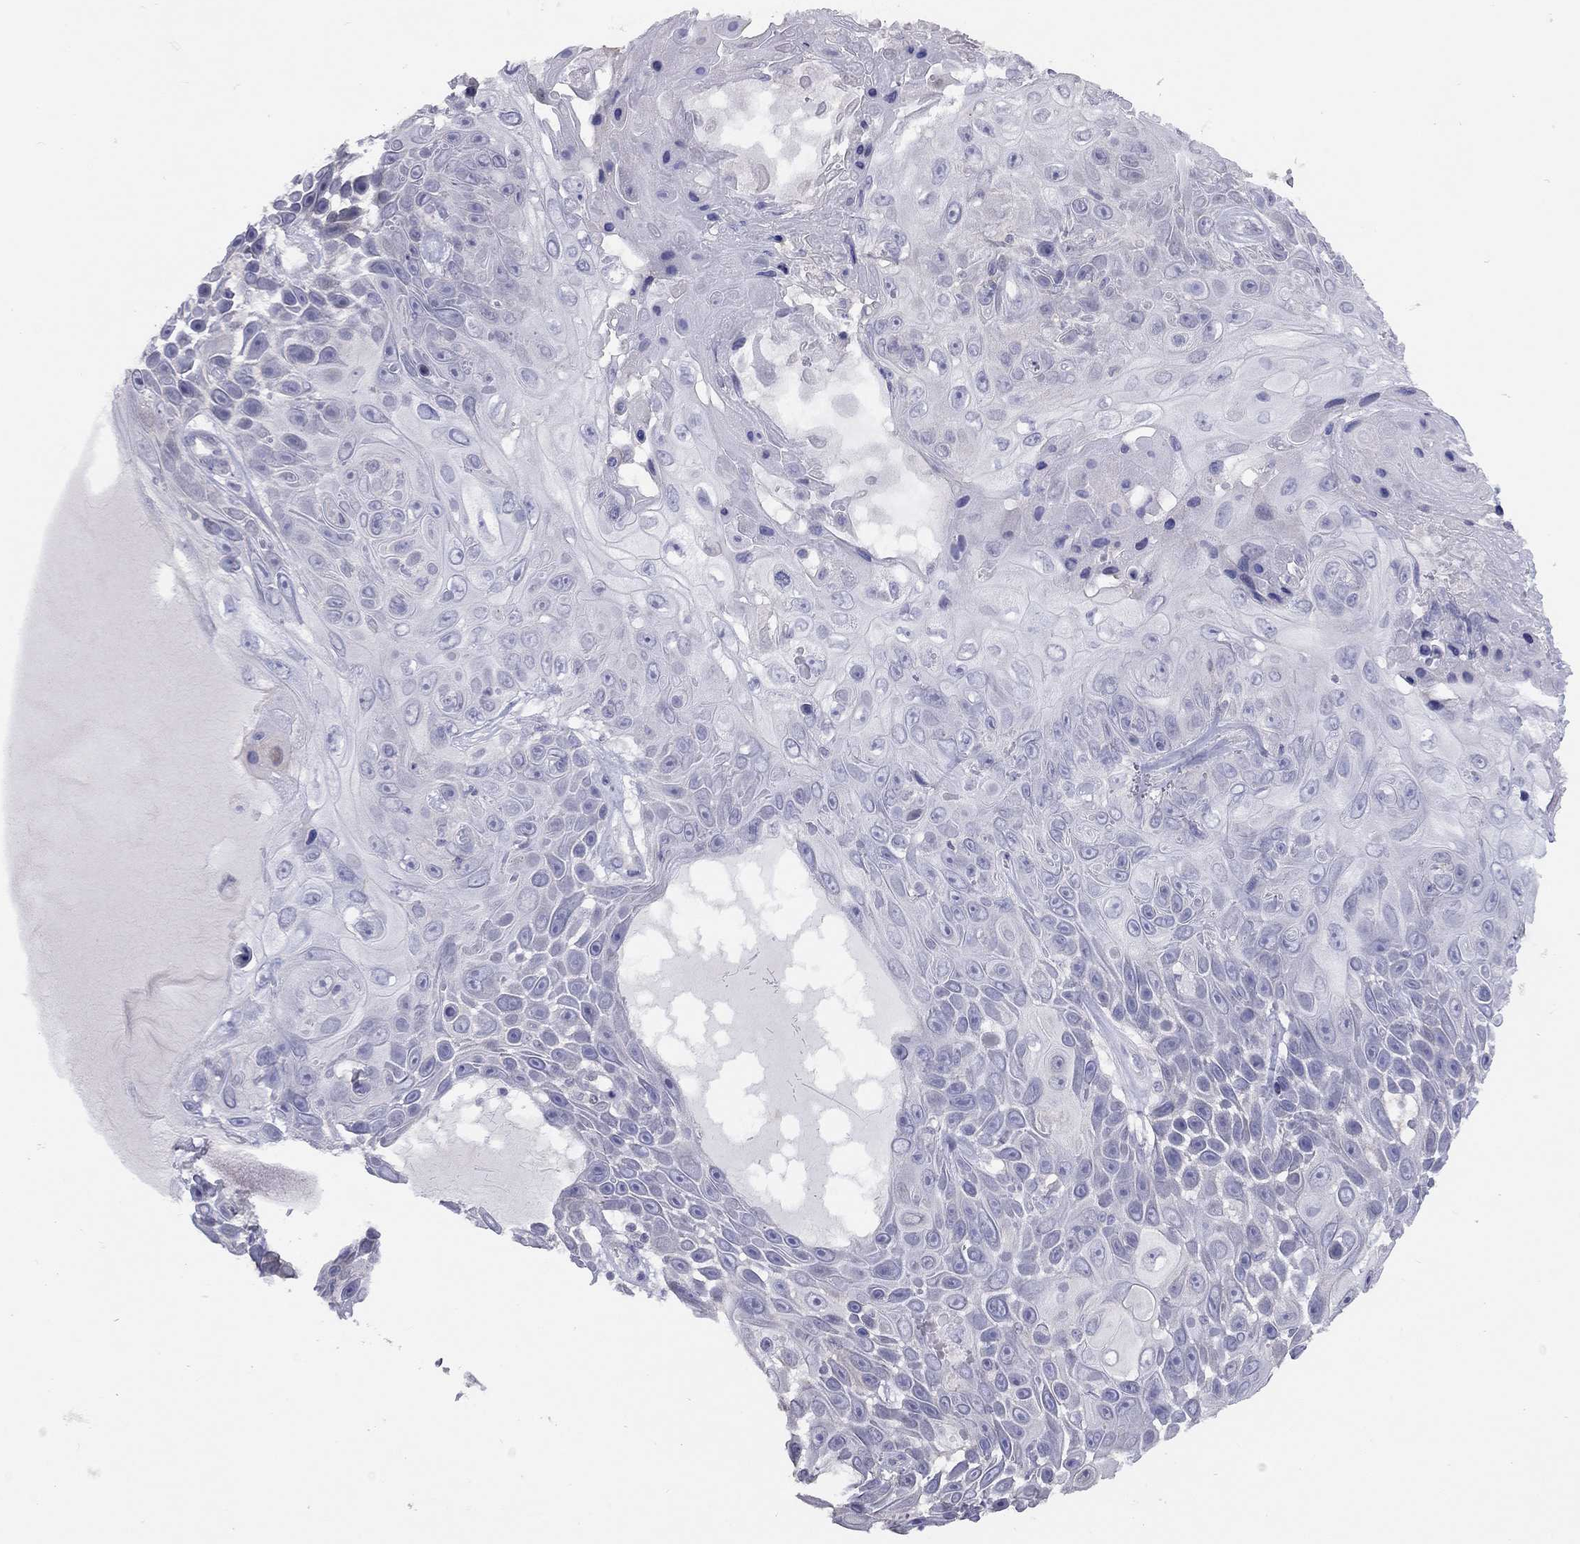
{"staining": {"intensity": "negative", "quantity": "none", "location": "none"}, "tissue": "skin cancer", "cell_type": "Tumor cells", "image_type": "cancer", "snomed": [{"axis": "morphology", "description": "Squamous cell carcinoma, NOS"}, {"axis": "topography", "description": "Skin"}], "caption": "IHC photomicrograph of neoplastic tissue: skin cancer stained with DAB reveals no significant protein positivity in tumor cells.", "gene": "SYTL2", "patient": {"sex": "male", "age": 82}}